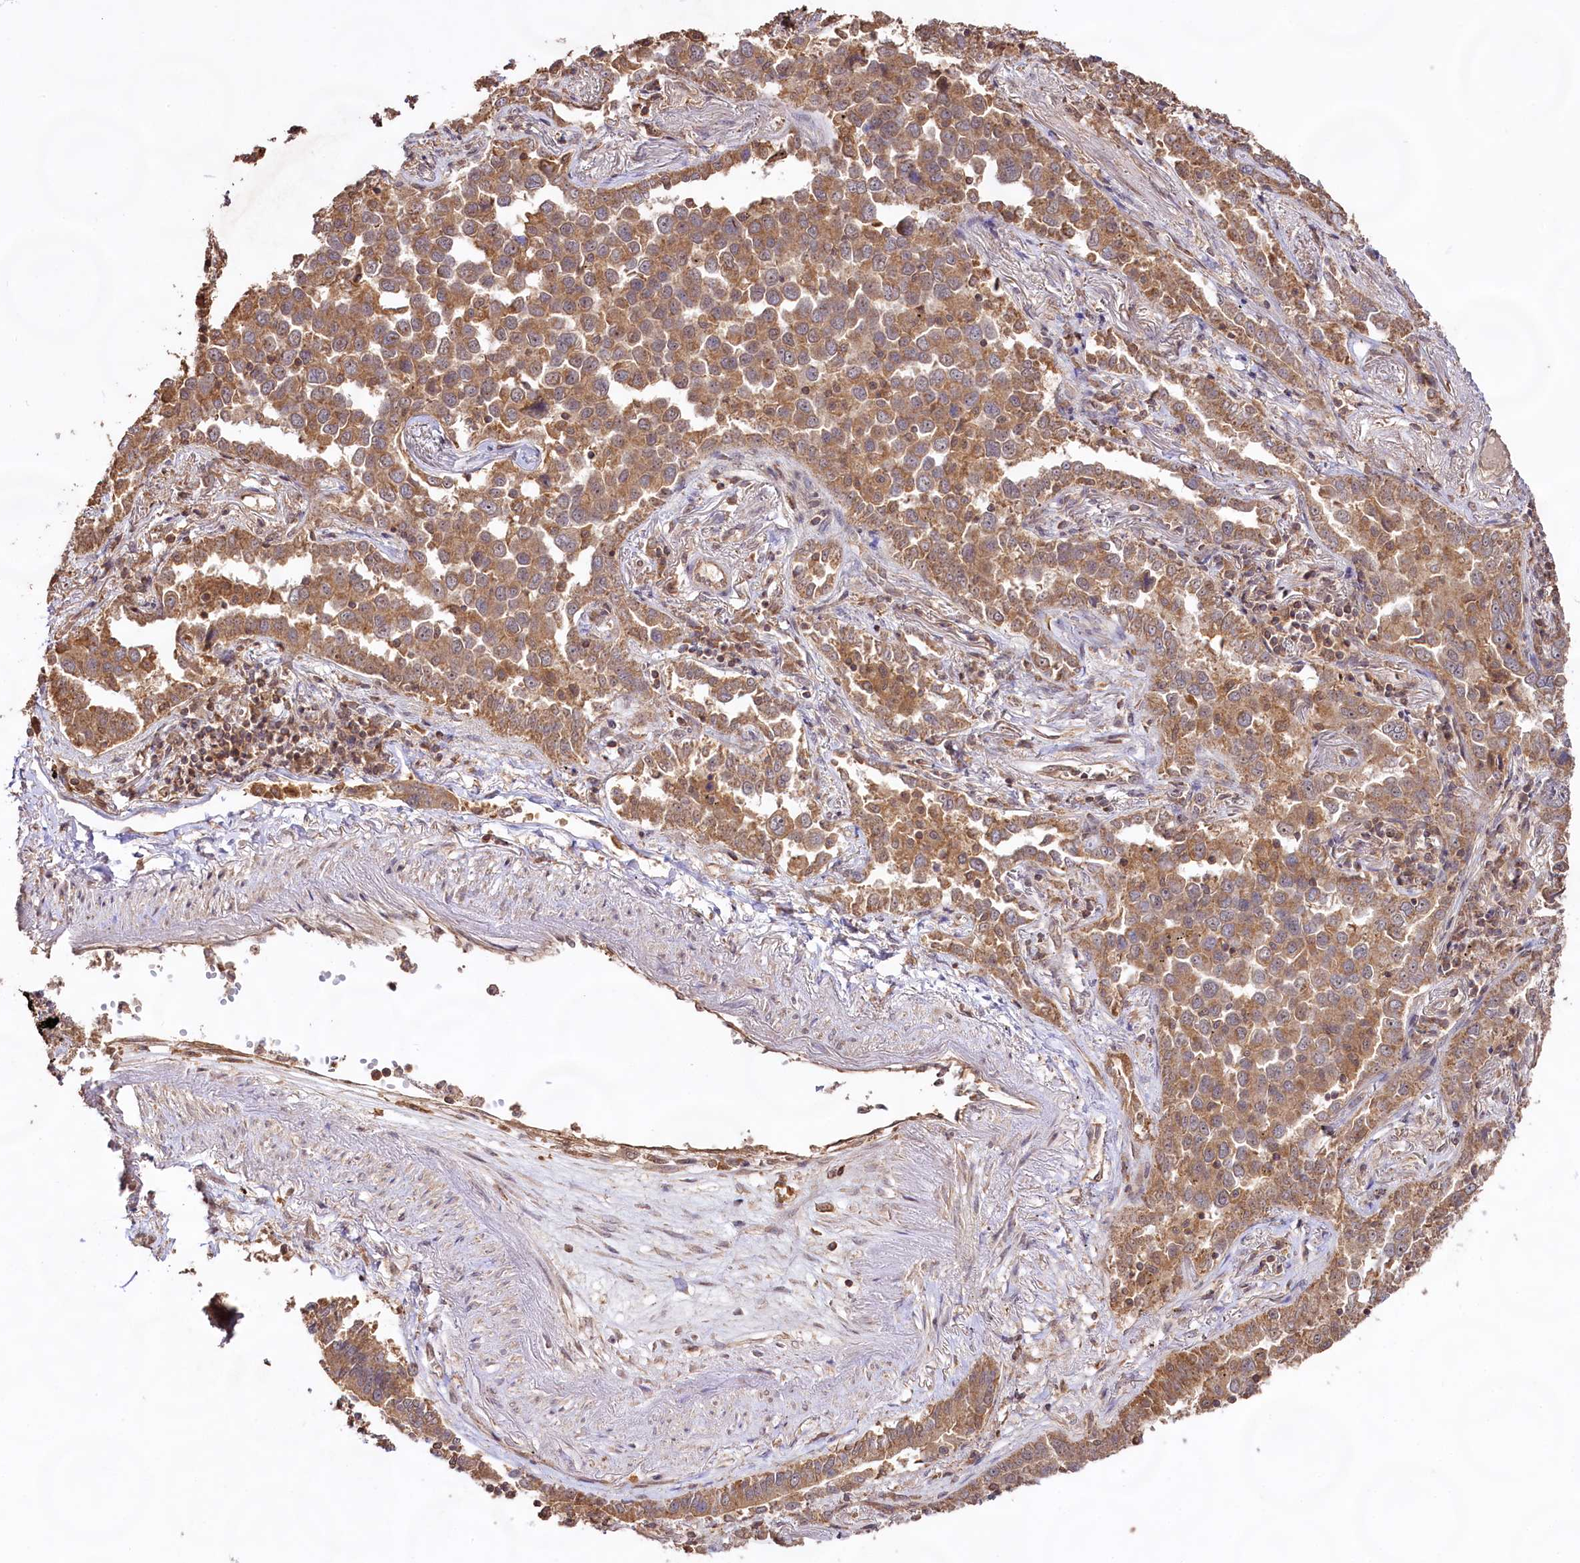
{"staining": {"intensity": "moderate", "quantity": ">75%", "location": "cytoplasmic/membranous,nuclear"}, "tissue": "lung cancer", "cell_type": "Tumor cells", "image_type": "cancer", "snomed": [{"axis": "morphology", "description": "Adenocarcinoma, NOS"}, {"axis": "topography", "description": "Lung"}], "caption": "Protein analysis of adenocarcinoma (lung) tissue reveals moderate cytoplasmic/membranous and nuclear positivity in approximately >75% of tumor cells.", "gene": "RRP8", "patient": {"sex": "male", "age": 67}}